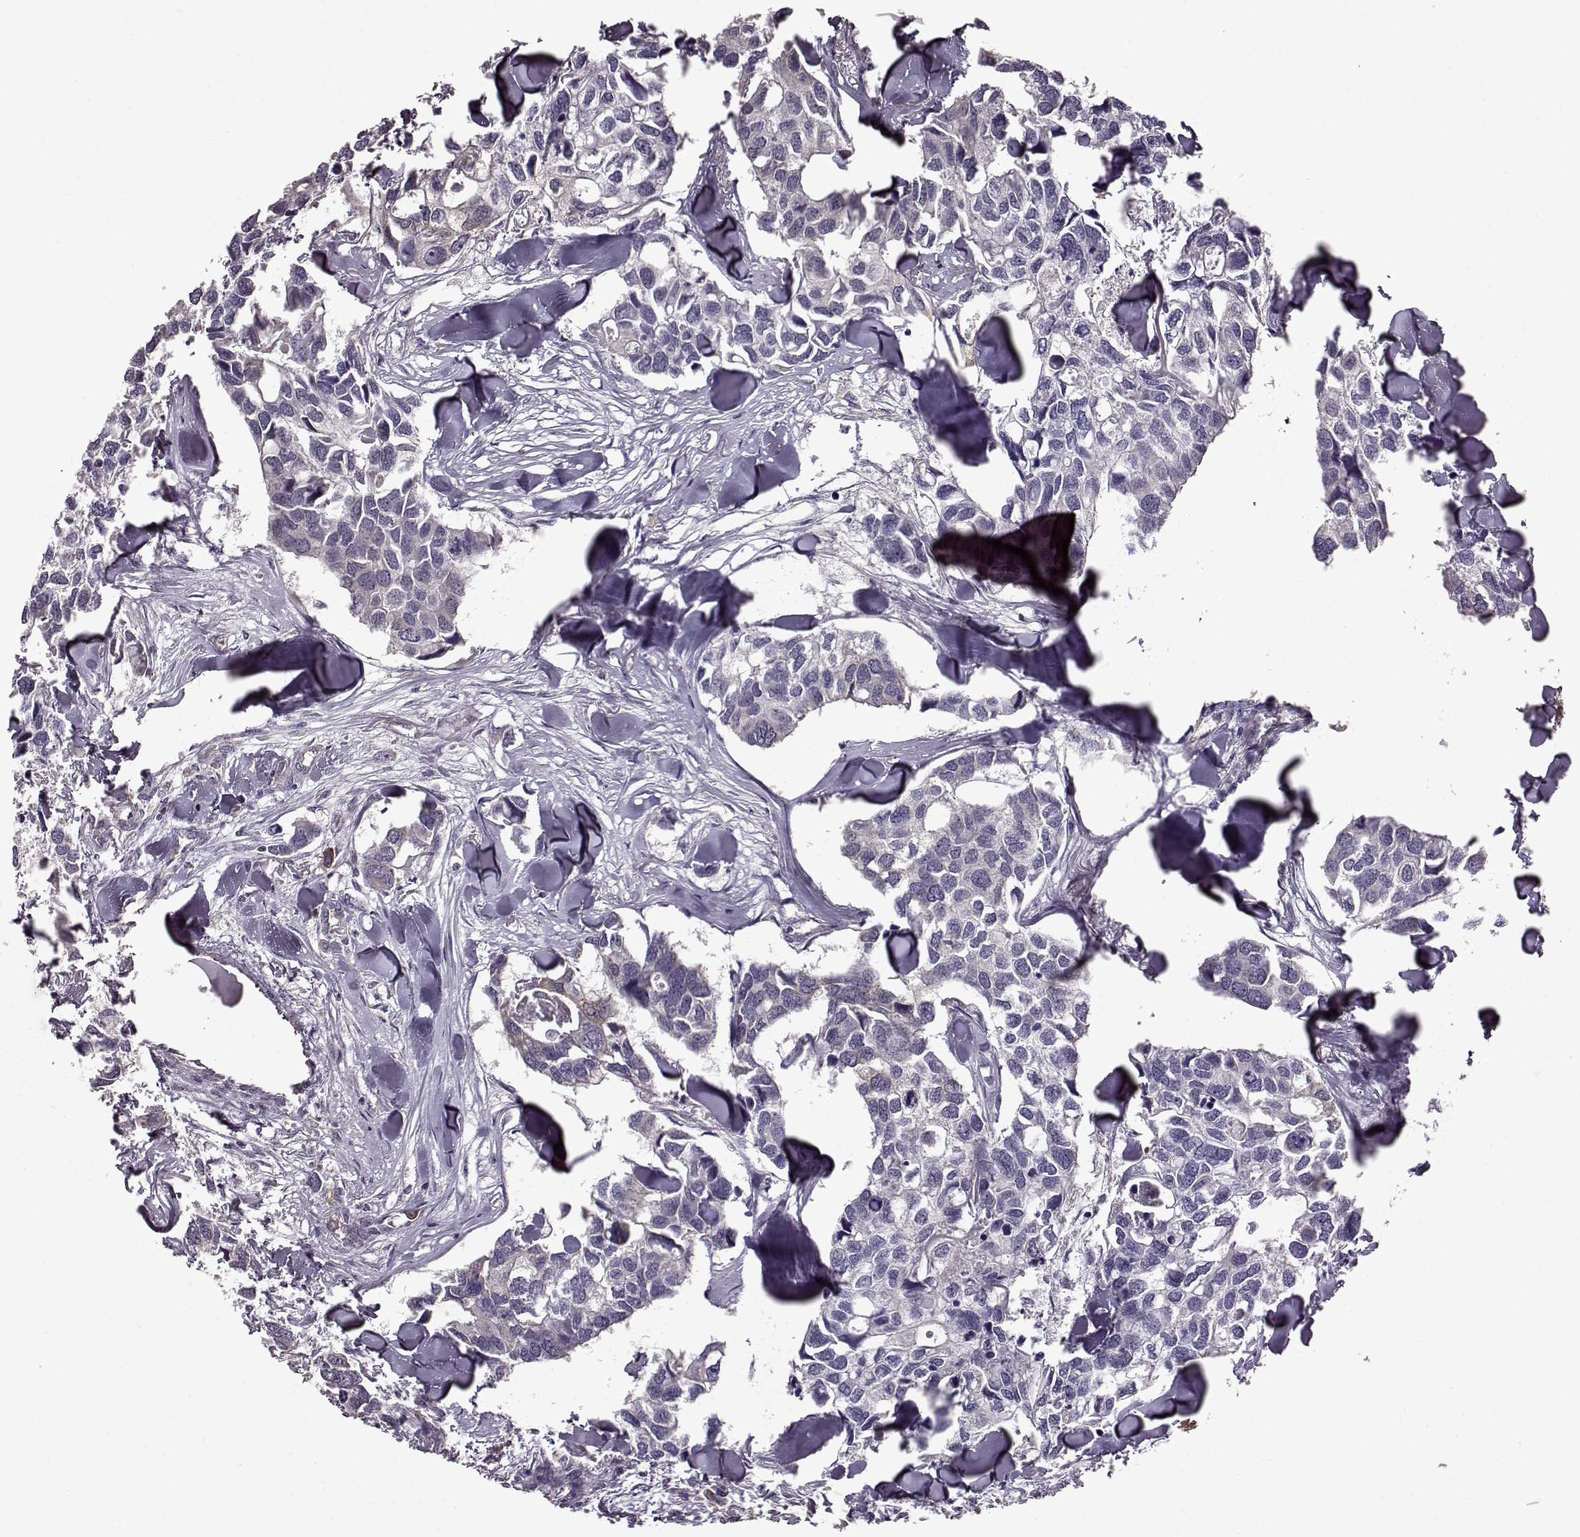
{"staining": {"intensity": "negative", "quantity": "none", "location": "none"}, "tissue": "breast cancer", "cell_type": "Tumor cells", "image_type": "cancer", "snomed": [{"axis": "morphology", "description": "Duct carcinoma"}, {"axis": "topography", "description": "Breast"}], "caption": "This is an immunohistochemistry (IHC) histopathology image of breast cancer (infiltrating ductal carcinoma). There is no staining in tumor cells.", "gene": "MTSS1", "patient": {"sex": "female", "age": 83}}